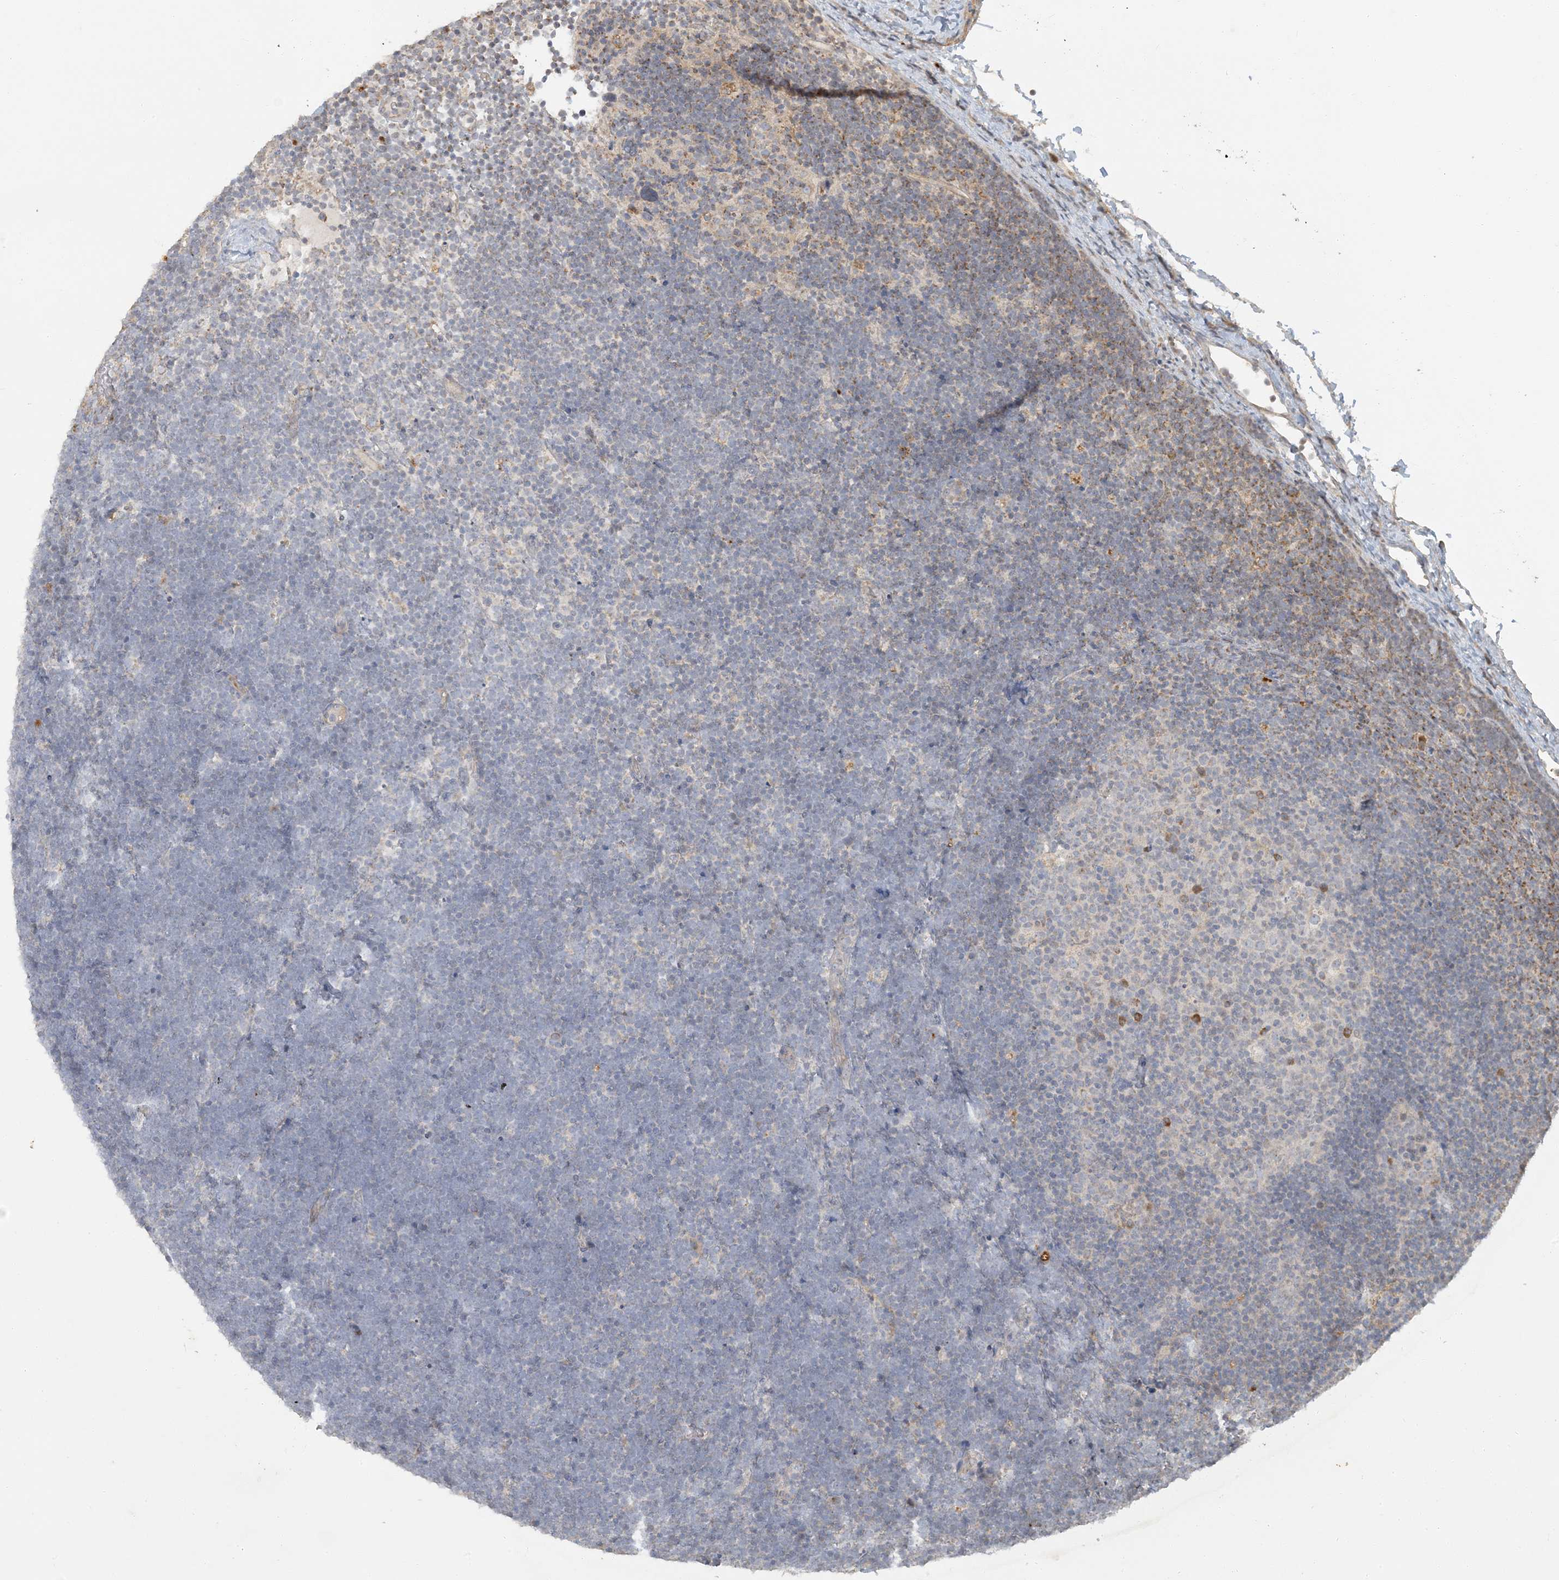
{"staining": {"intensity": "negative", "quantity": "none", "location": "none"}, "tissue": "lymphoma", "cell_type": "Tumor cells", "image_type": "cancer", "snomed": [{"axis": "morphology", "description": "Malignant lymphoma, non-Hodgkin's type, High grade"}, {"axis": "topography", "description": "Lymph node"}], "caption": "Immunohistochemistry photomicrograph of lymphoma stained for a protein (brown), which reveals no expression in tumor cells.", "gene": "LTN1", "patient": {"sex": "male", "age": 13}}